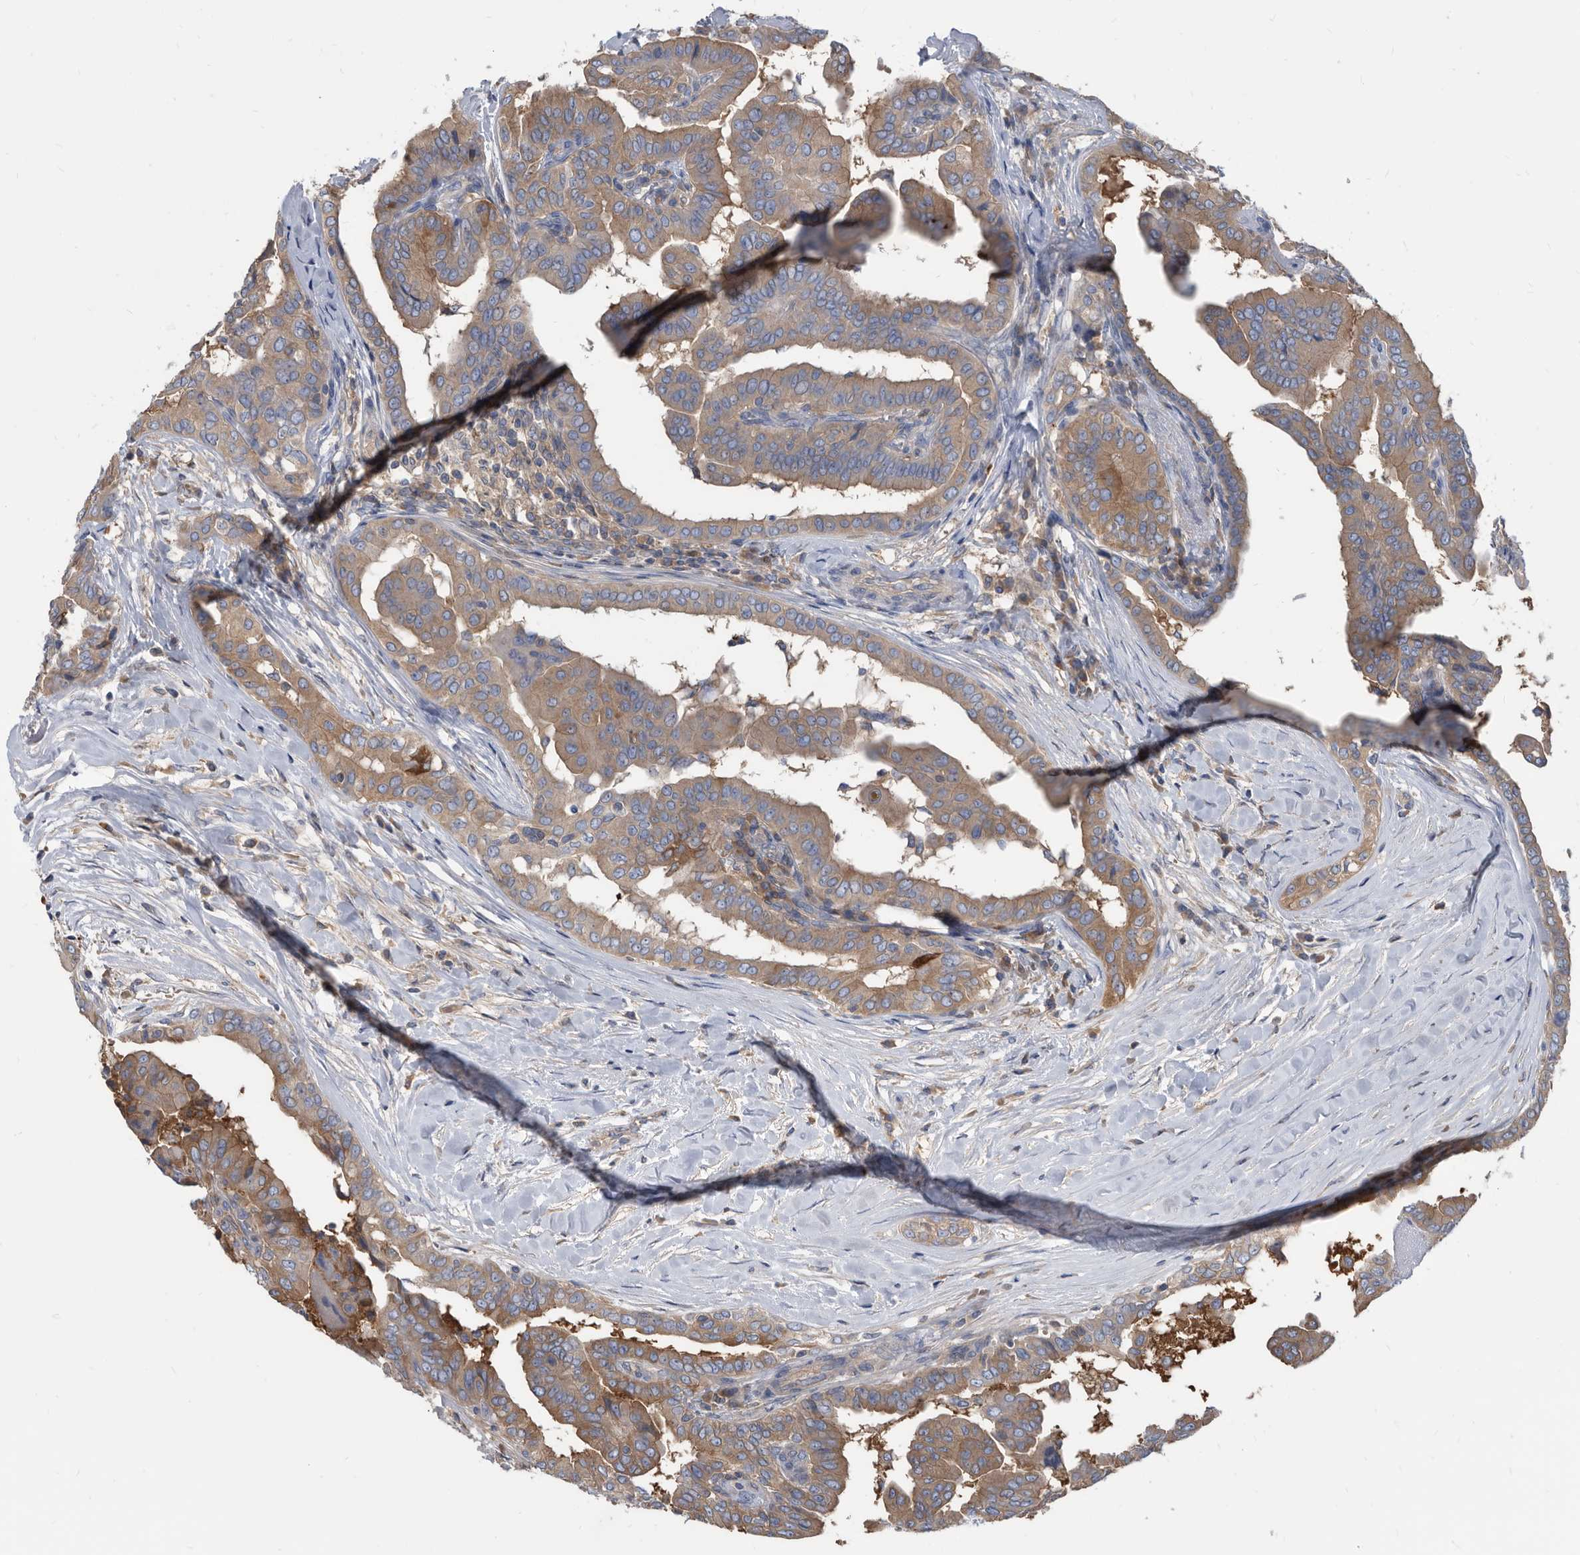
{"staining": {"intensity": "moderate", "quantity": ">75%", "location": "cytoplasmic/membranous"}, "tissue": "thyroid cancer", "cell_type": "Tumor cells", "image_type": "cancer", "snomed": [{"axis": "morphology", "description": "Papillary adenocarcinoma, NOS"}, {"axis": "topography", "description": "Thyroid gland"}], "caption": "A high-resolution photomicrograph shows immunohistochemistry (IHC) staining of thyroid cancer (papillary adenocarcinoma), which demonstrates moderate cytoplasmic/membranous expression in about >75% of tumor cells.", "gene": "APEH", "patient": {"sex": "male", "age": 33}}